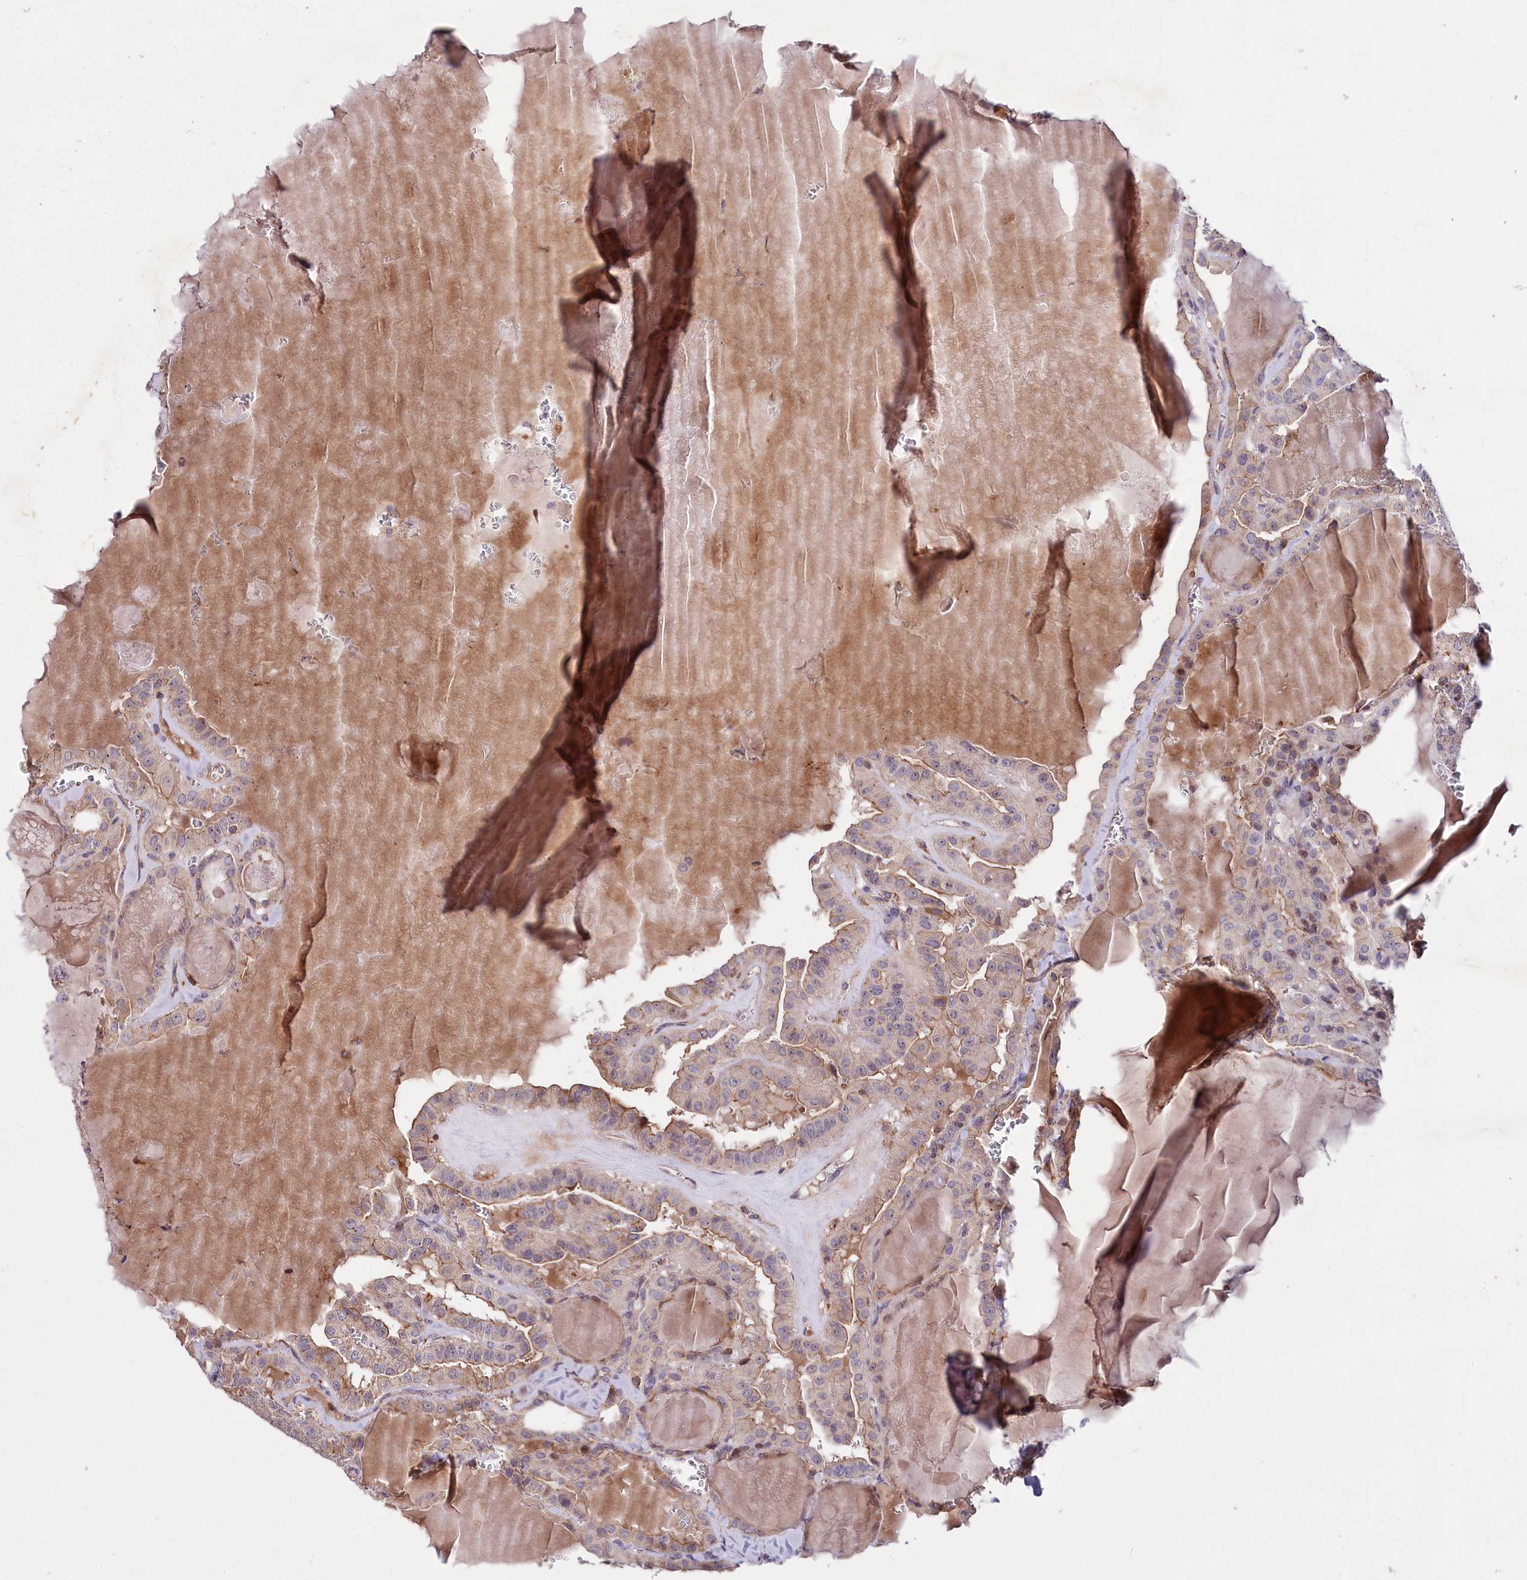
{"staining": {"intensity": "weak", "quantity": "25%-75%", "location": "cytoplasmic/membranous"}, "tissue": "thyroid cancer", "cell_type": "Tumor cells", "image_type": "cancer", "snomed": [{"axis": "morphology", "description": "Papillary adenocarcinoma, NOS"}, {"axis": "topography", "description": "Thyroid gland"}], "caption": "IHC micrograph of human papillary adenocarcinoma (thyroid) stained for a protein (brown), which demonstrates low levels of weak cytoplasmic/membranous staining in about 25%-75% of tumor cells.", "gene": "RPUSD3", "patient": {"sex": "male", "age": 52}}